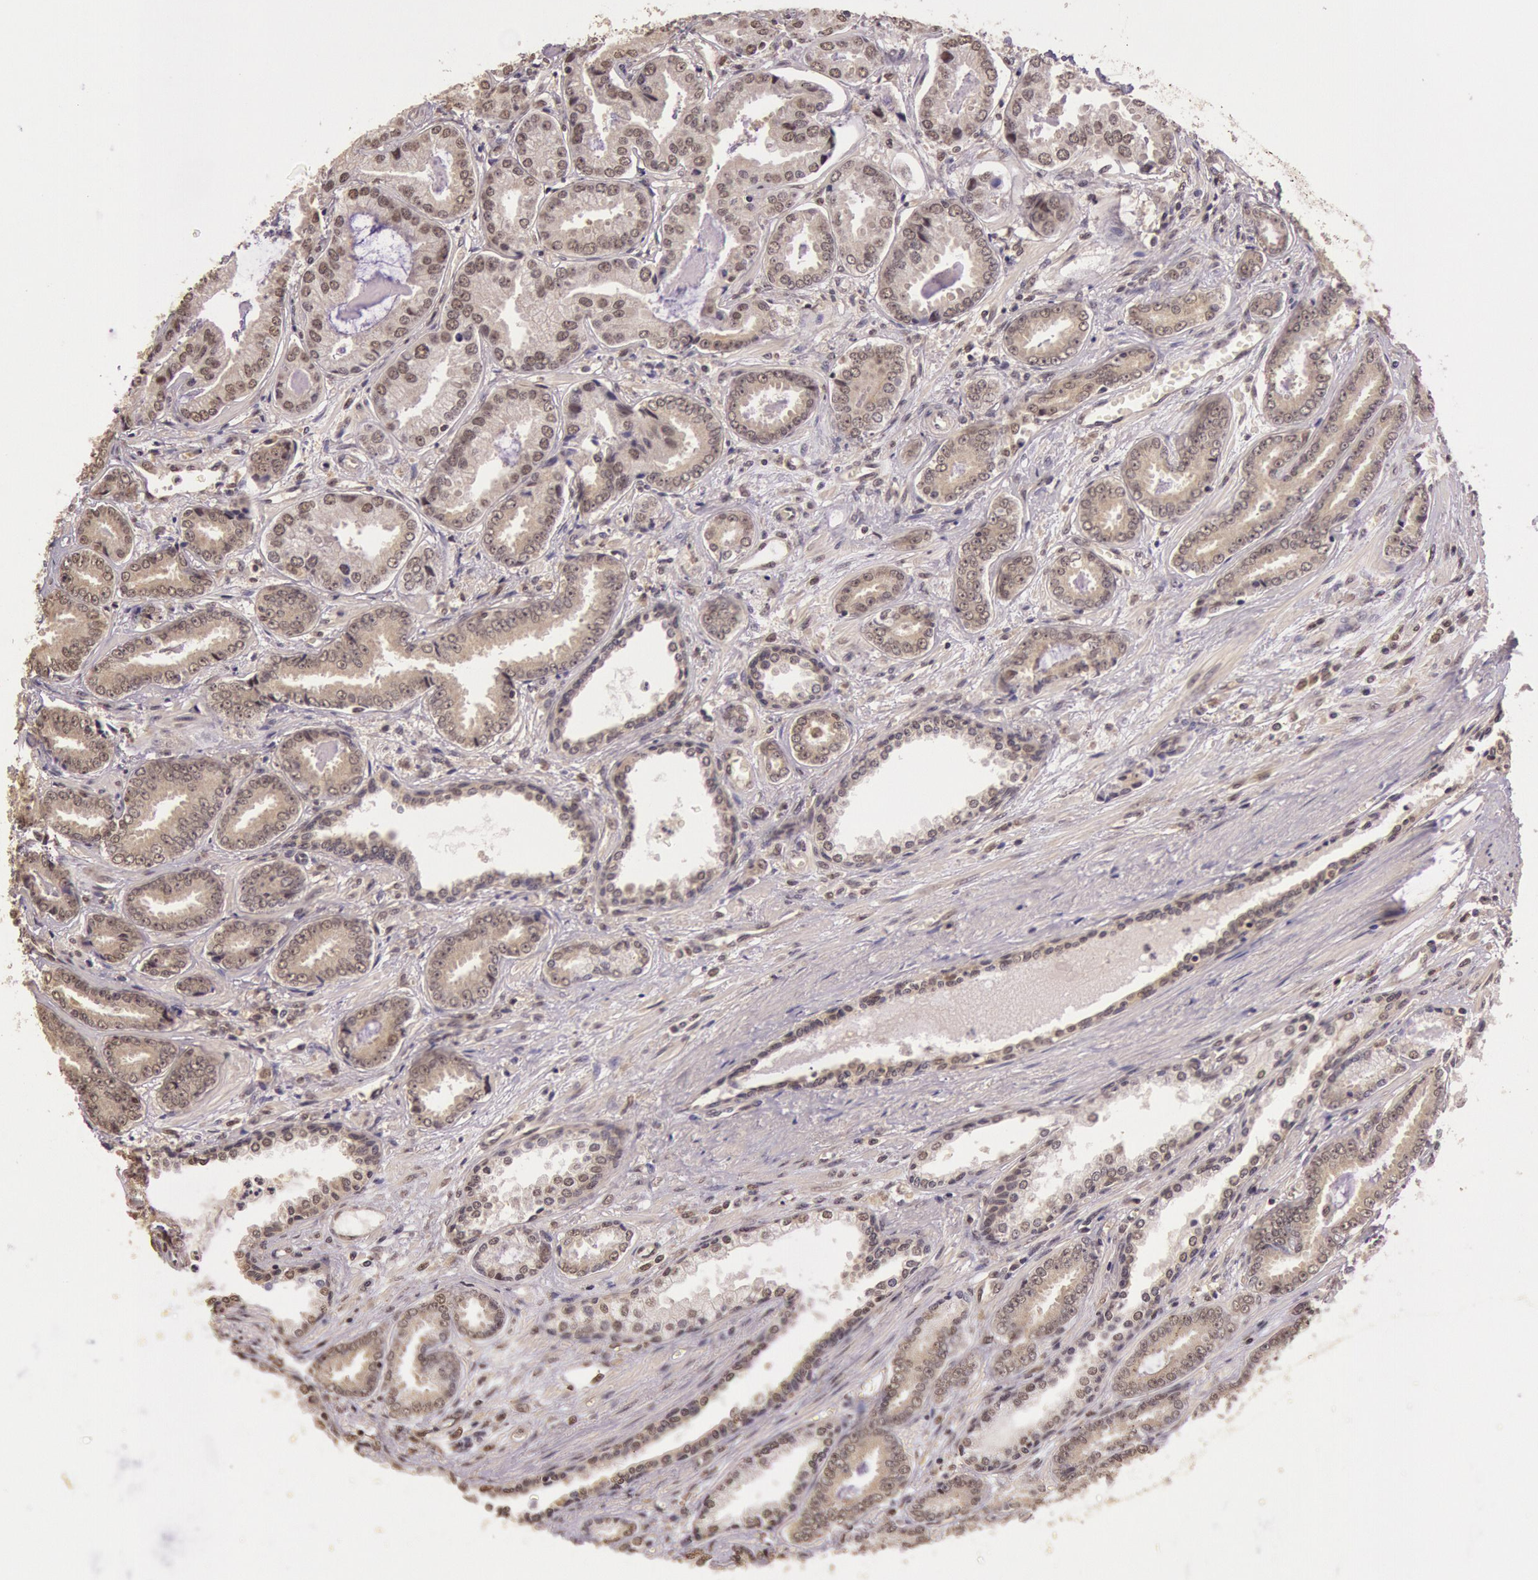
{"staining": {"intensity": "weak", "quantity": "25%-75%", "location": "cytoplasmic/membranous"}, "tissue": "prostate cancer", "cell_type": "Tumor cells", "image_type": "cancer", "snomed": [{"axis": "morphology", "description": "Adenocarcinoma, Low grade"}, {"axis": "topography", "description": "Prostate"}], "caption": "A brown stain shows weak cytoplasmic/membranous staining of a protein in prostate adenocarcinoma (low-grade) tumor cells.", "gene": "RTL10", "patient": {"sex": "male", "age": 65}}